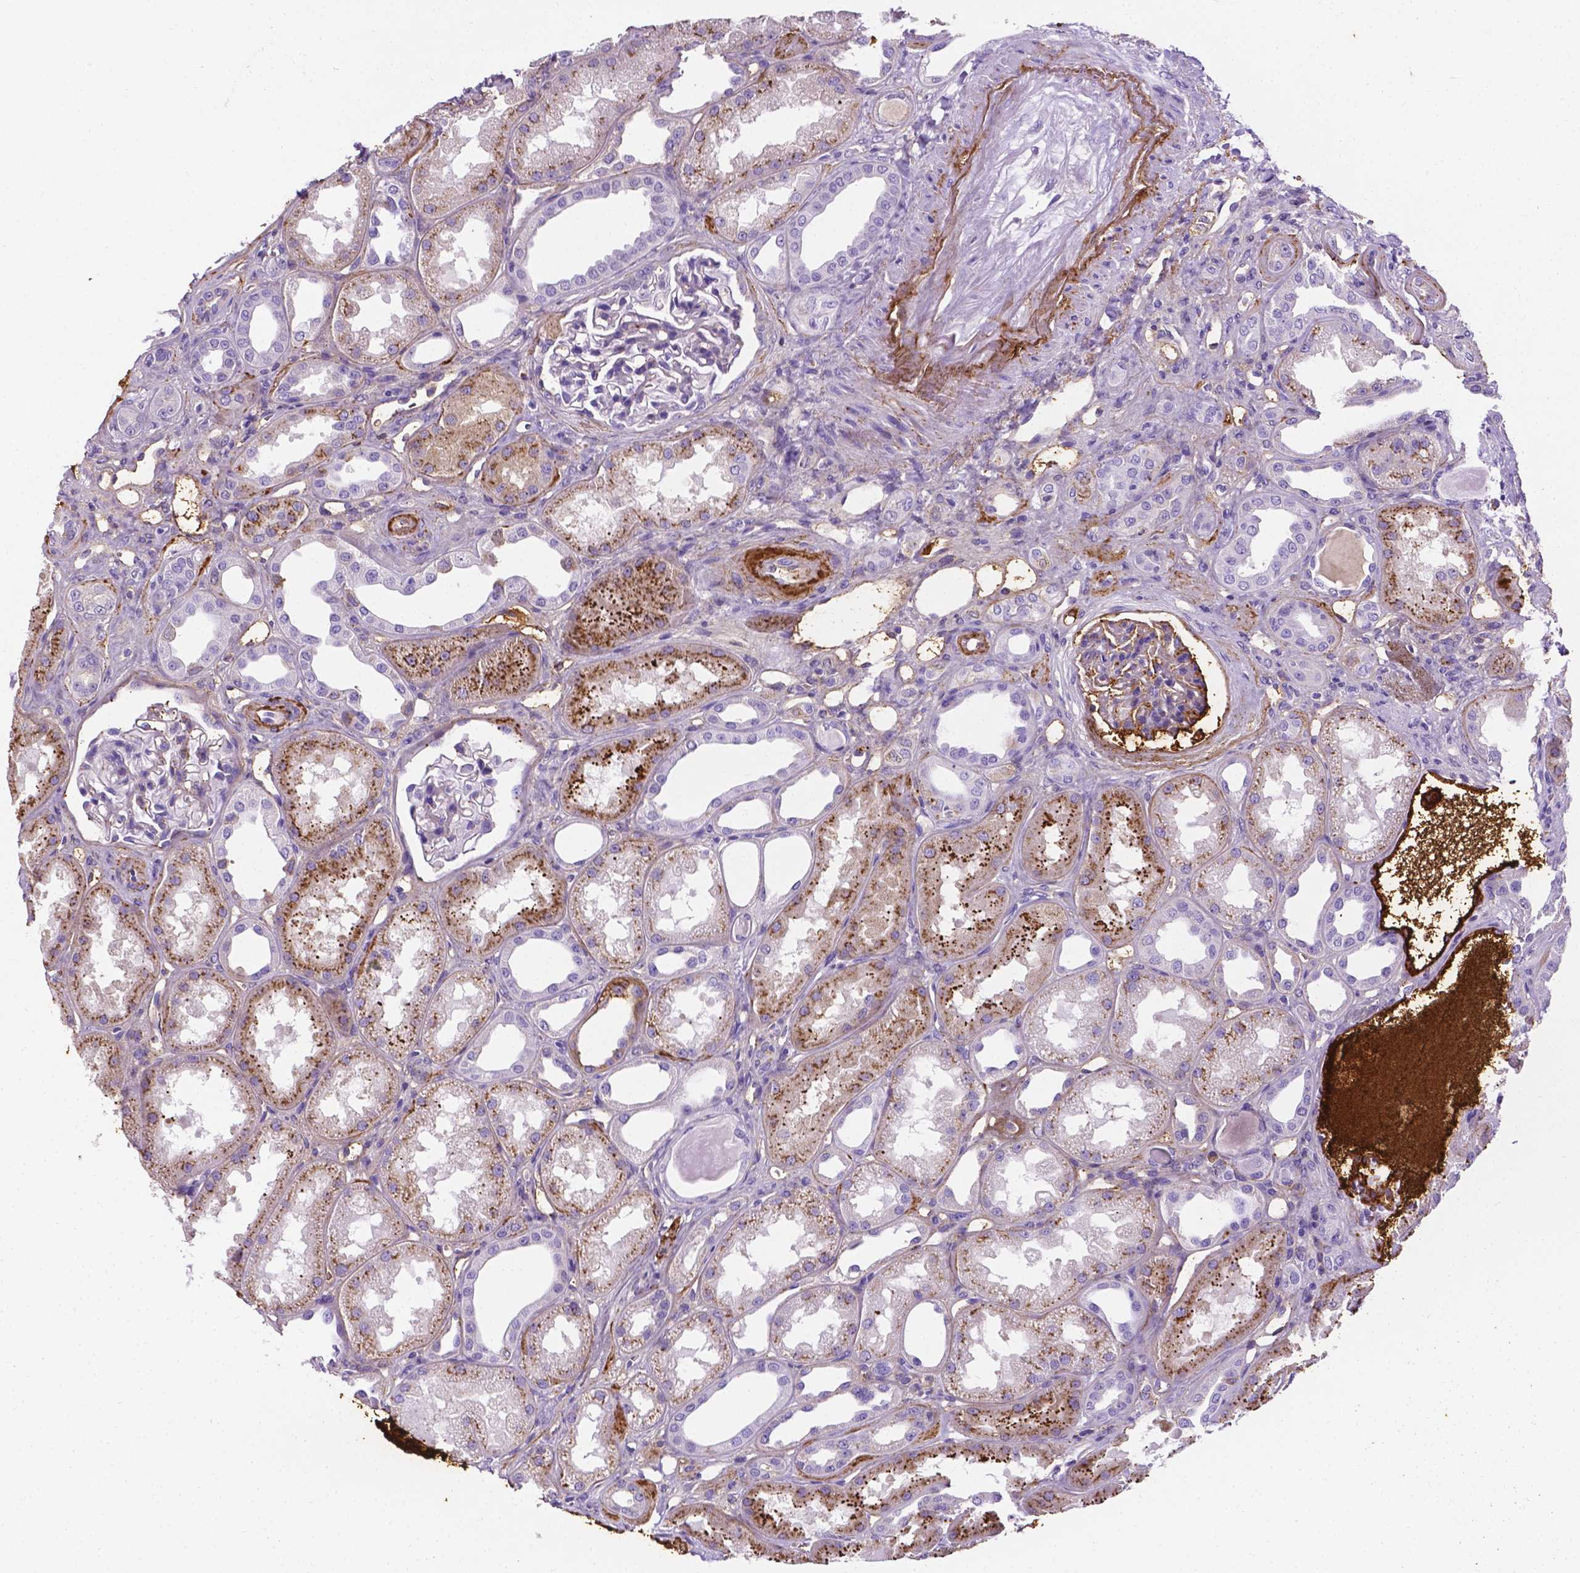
{"staining": {"intensity": "moderate", "quantity": "<25%", "location": "cytoplasmic/membranous"}, "tissue": "kidney", "cell_type": "Cells in glomeruli", "image_type": "normal", "snomed": [{"axis": "morphology", "description": "Normal tissue, NOS"}, {"axis": "topography", "description": "Kidney"}], "caption": "Cells in glomeruli show low levels of moderate cytoplasmic/membranous staining in about <25% of cells in unremarkable kidney.", "gene": "APOE", "patient": {"sex": "male", "age": 61}}